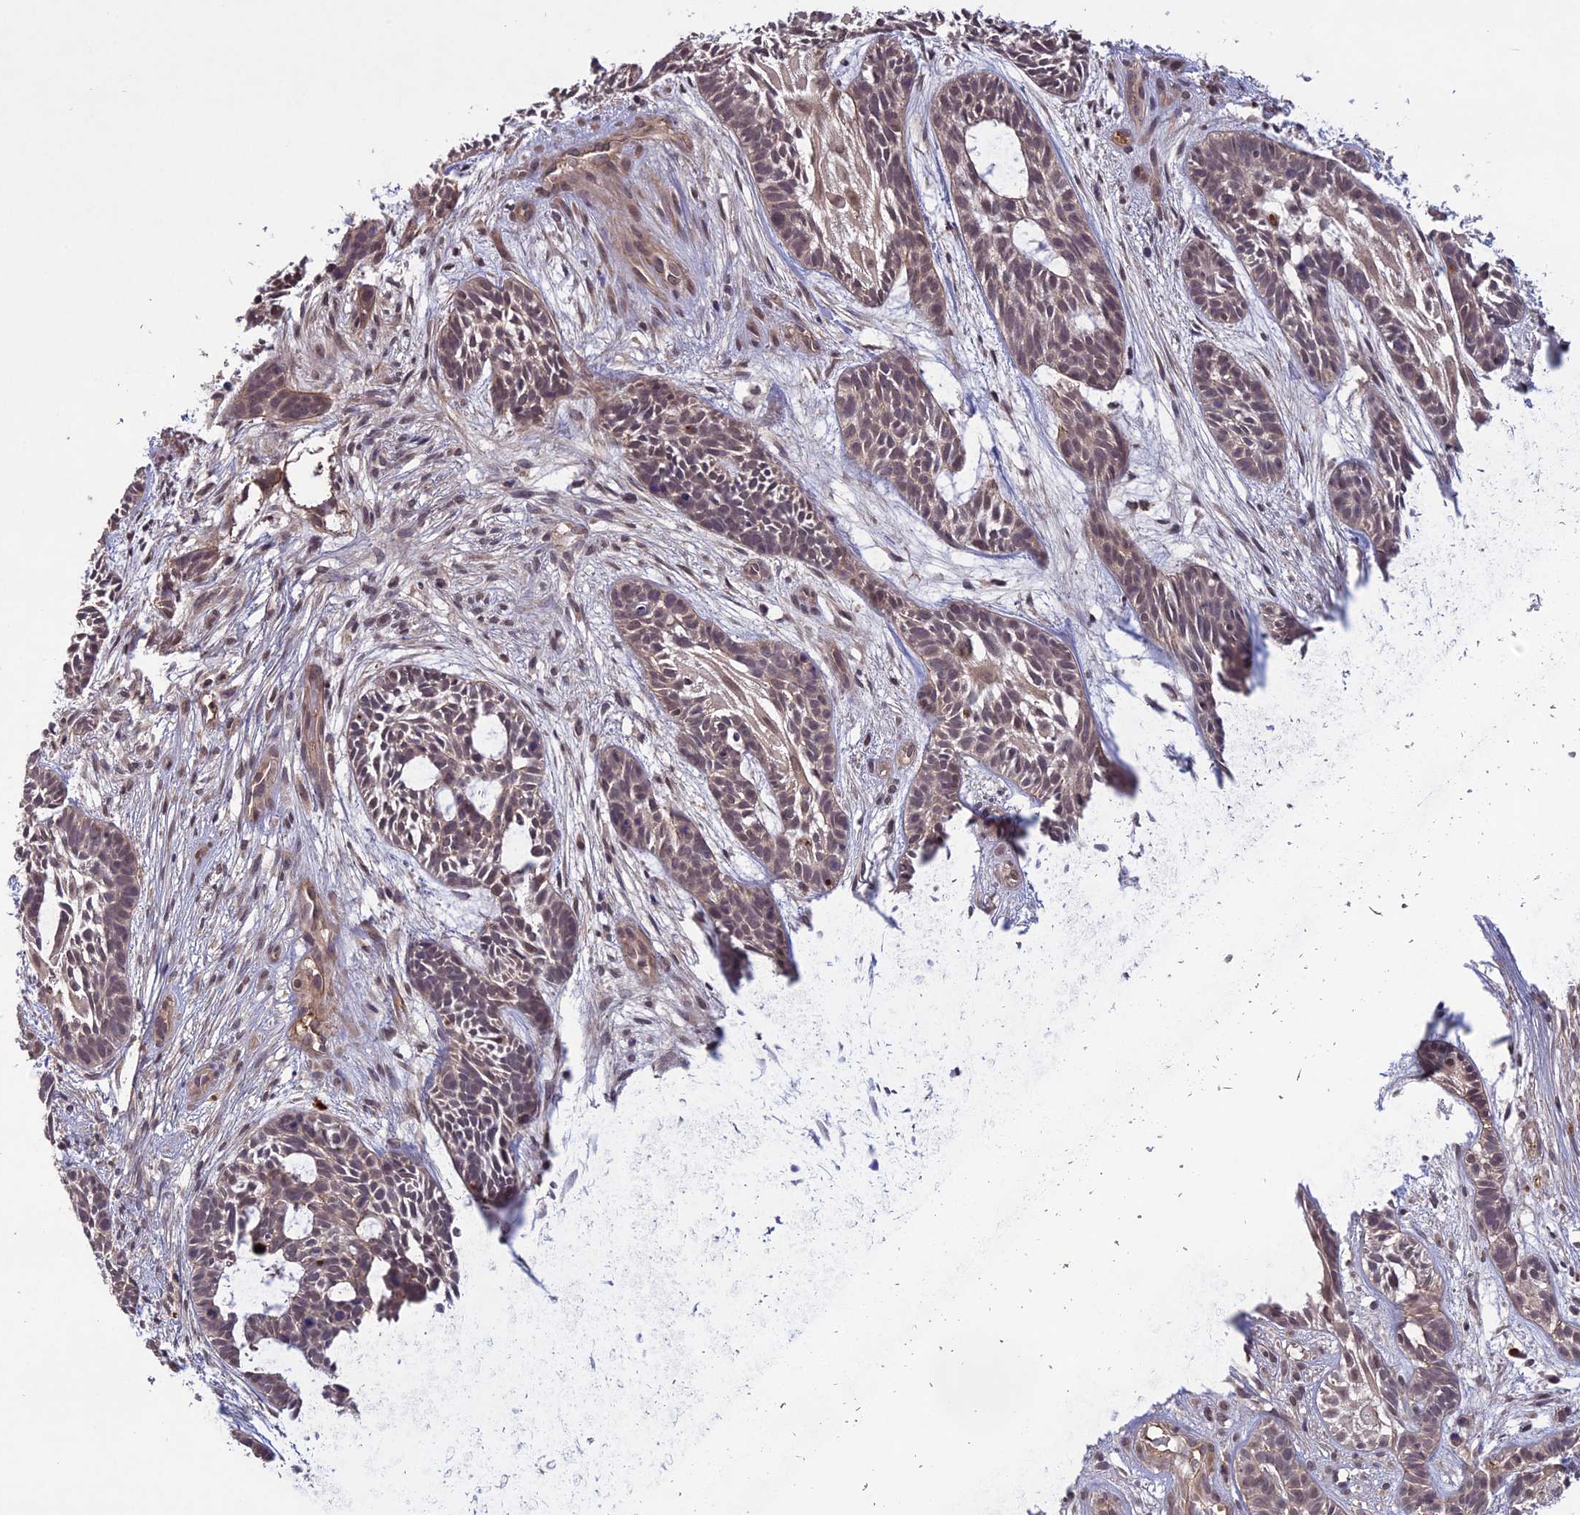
{"staining": {"intensity": "weak", "quantity": "25%-75%", "location": "cytoplasmic/membranous"}, "tissue": "skin cancer", "cell_type": "Tumor cells", "image_type": "cancer", "snomed": [{"axis": "morphology", "description": "Basal cell carcinoma"}, {"axis": "topography", "description": "Skin"}], "caption": "A photomicrograph of human skin basal cell carcinoma stained for a protein exhibits weak cytoplasmic/membranous brown staining in tumor cells.", "gene": "ADO", "patient": {"sex": "male", "age": 89}}